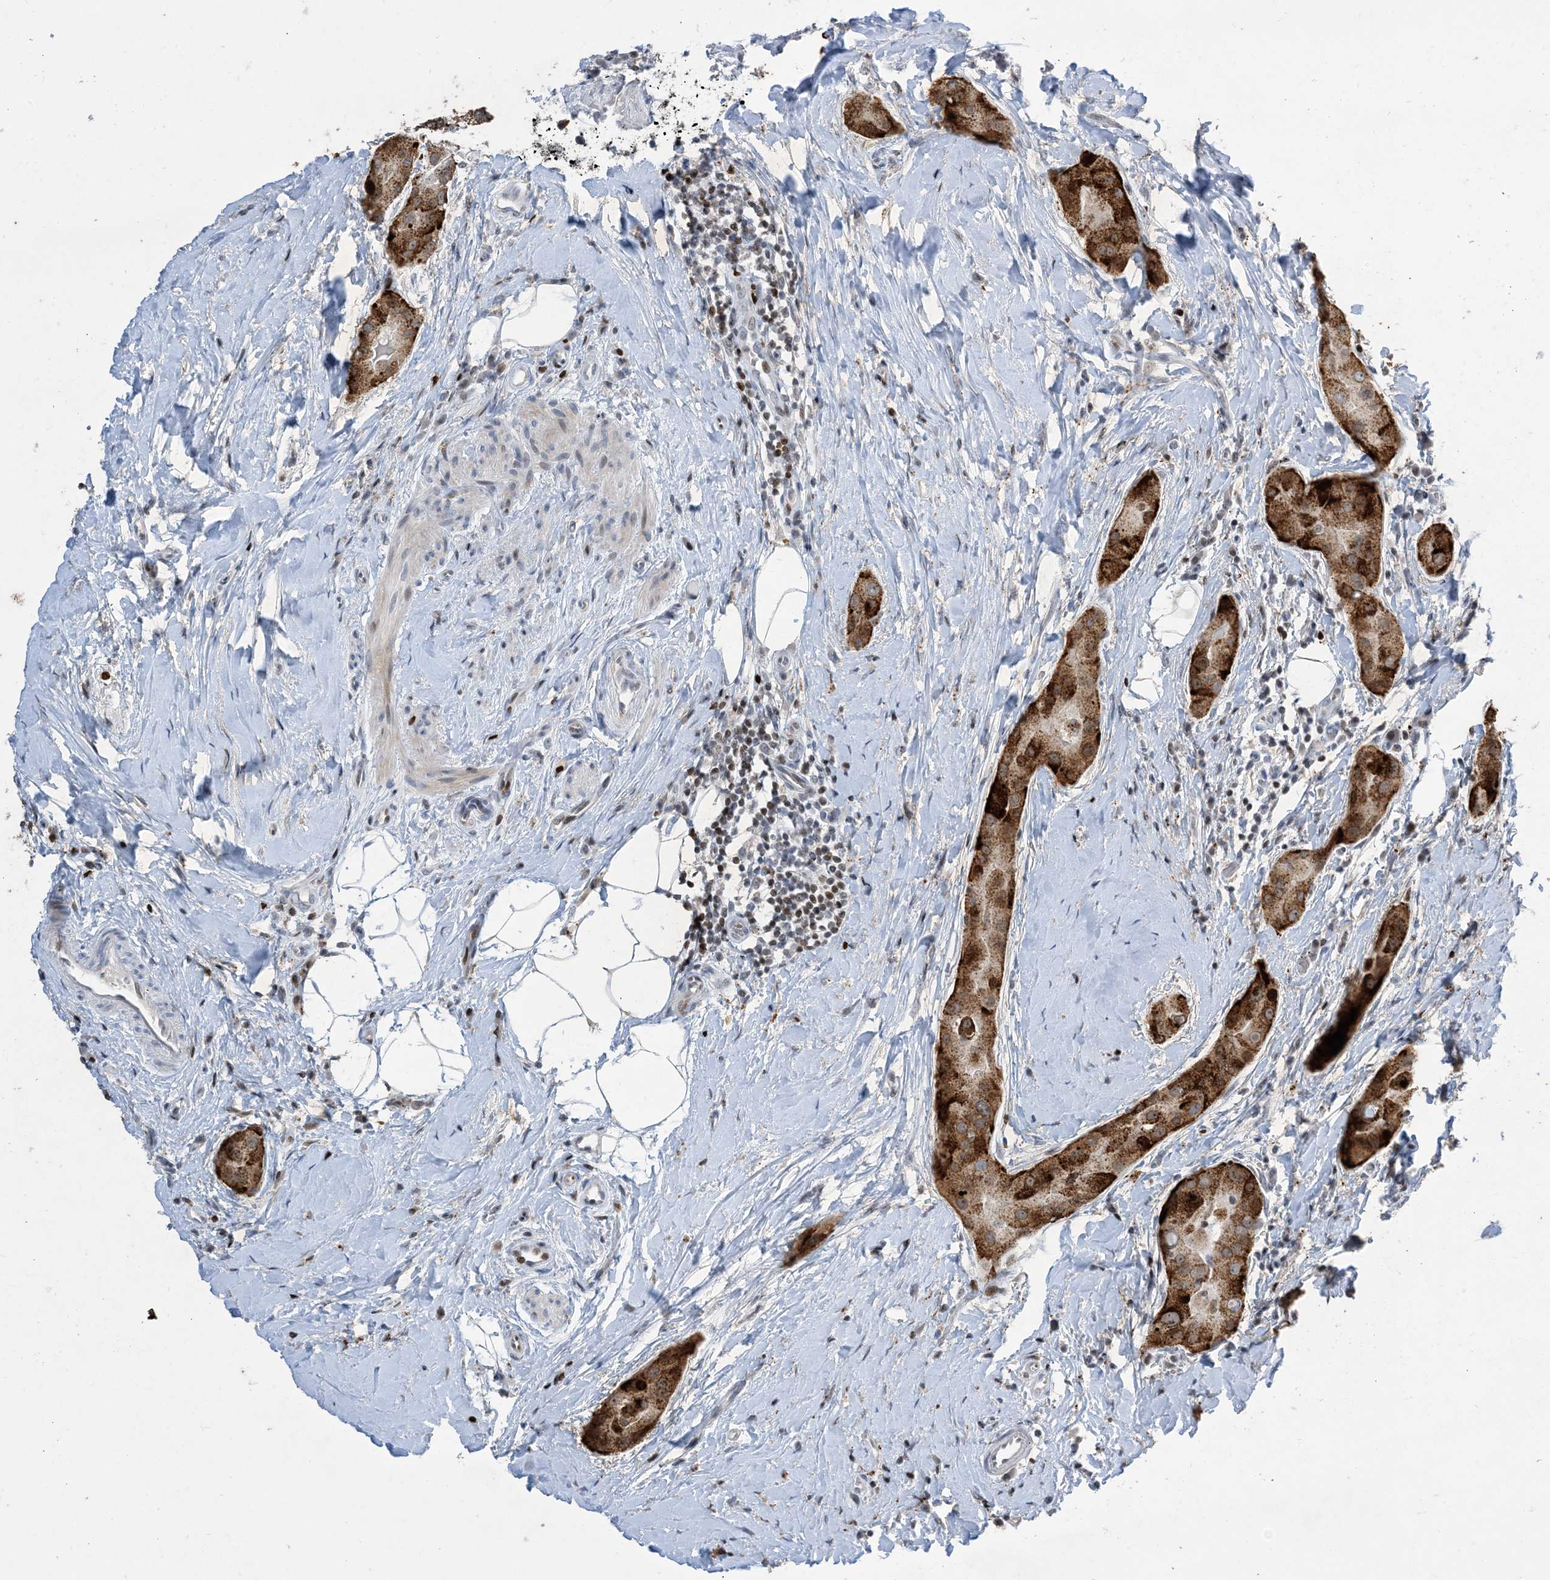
{"staining": {"intensity": "strong", "quantity": ">75%", "location": "cytoplasmic/membranous"}, "tissue": "thyroid cancer", "cell_type": "Tumor cells", "image_type": "cancer", "snomed": [{"axis": "morphology", "description": "Papillary adenocarcinoma, NOS"}, {"axis": "topography", "description": "Thyroid gland"}], "caption": "Protein expression analysis of human thyroid cancer reveals strong cytoplasmic/membranous expression in approximately >75% of tumor cells.", "gene": "SLC25A53", "patient": {"sex": "male", "age": 33}}